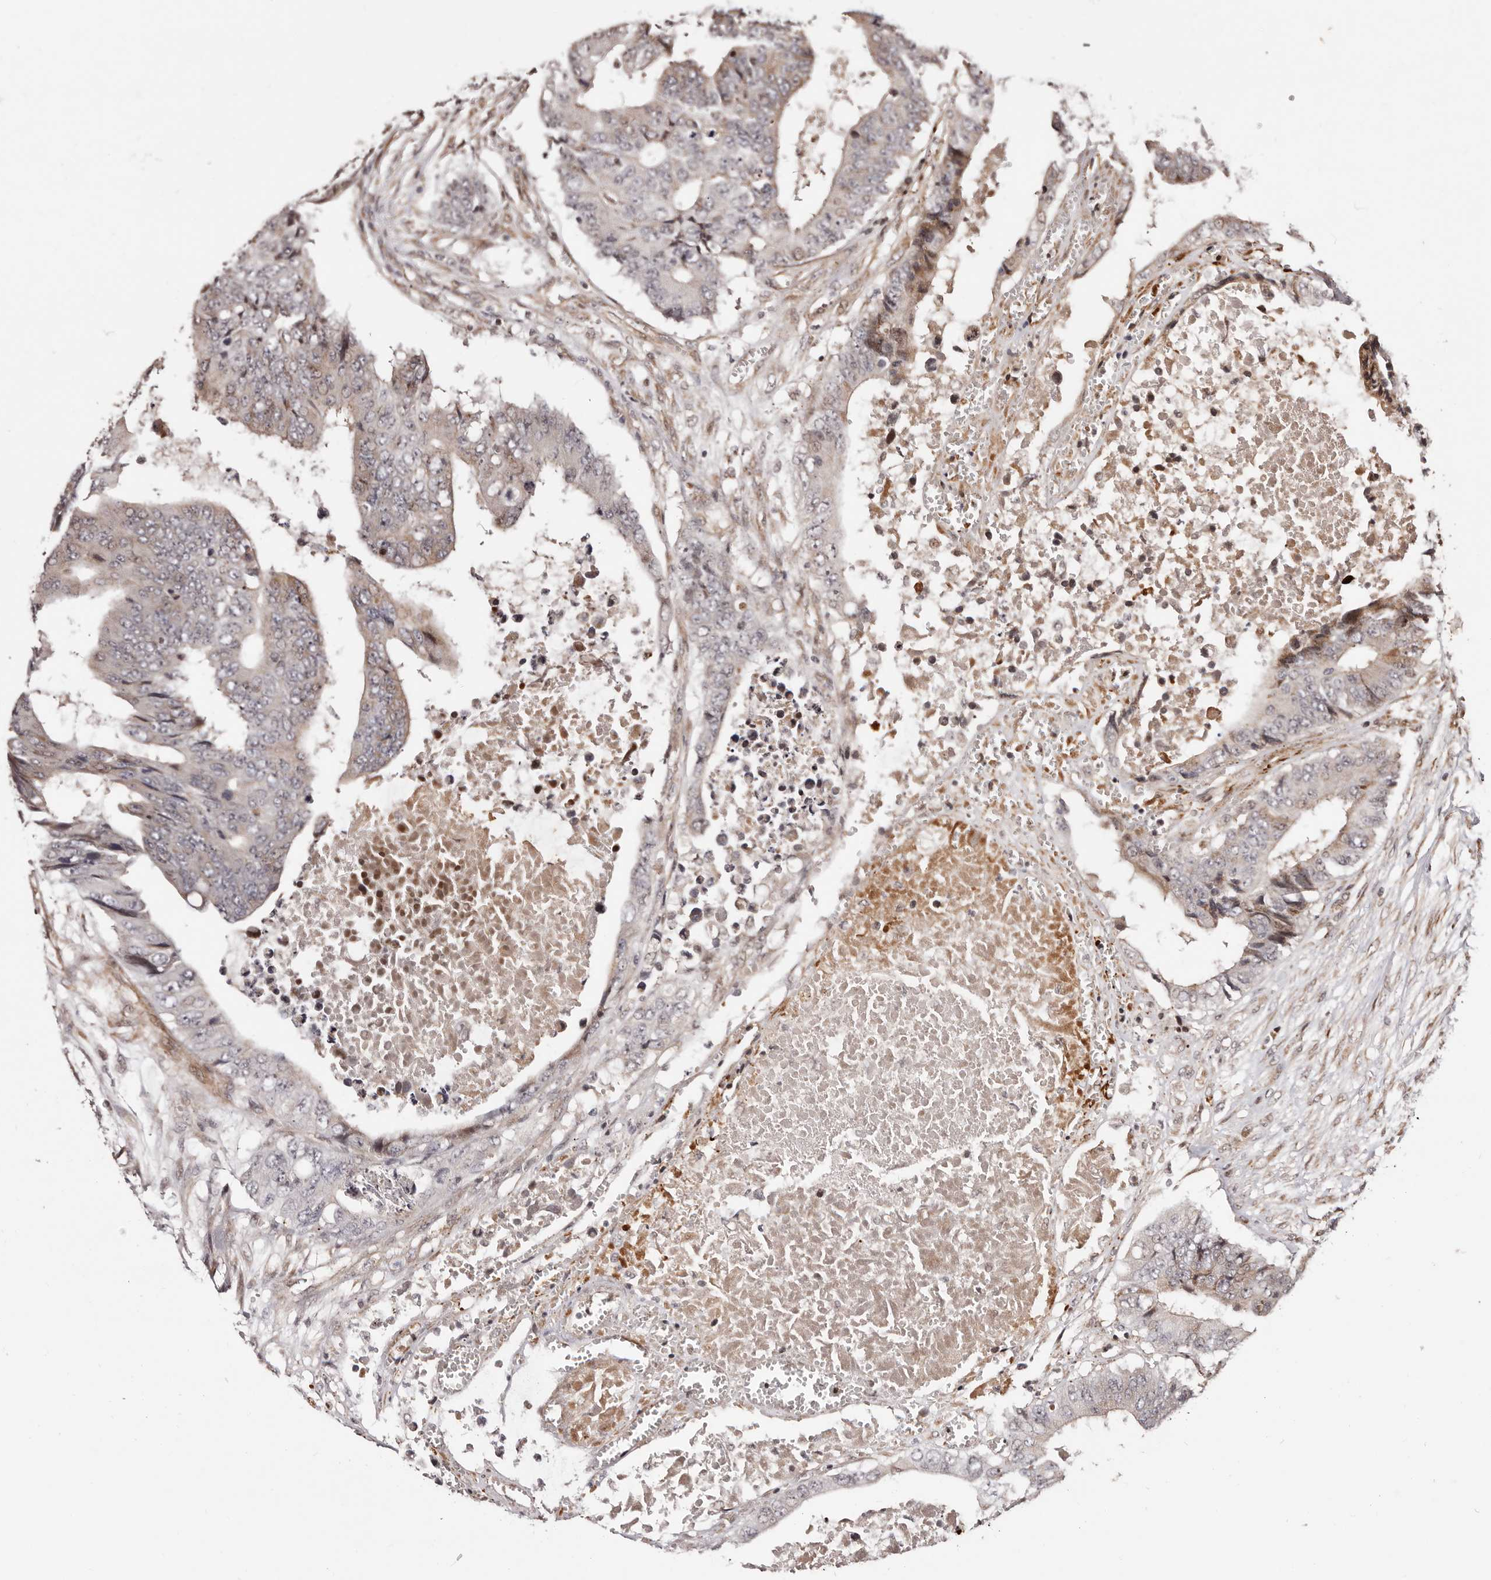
{"staining": {"intensity": "weak", "quantity": "<25%", "location": "cytoplasmic/membranous"}, "tissue": "colorectal cancer", "cell_type": "Tumor cells", "image_type": "cancer", "snomed": [{"axis": "morphology", "description": "Adenocarcinoma, NOS"}, {"axis": "topography", "description": "Rectum"}], "caption": "The immunohistochemistry (IHC) histopathology image has no significant expression in tumor cells of adenocarcinoma (colorectal) tissue.", "gene": "HIVEP3", "patient": {"sex": "male", "age": 84}}